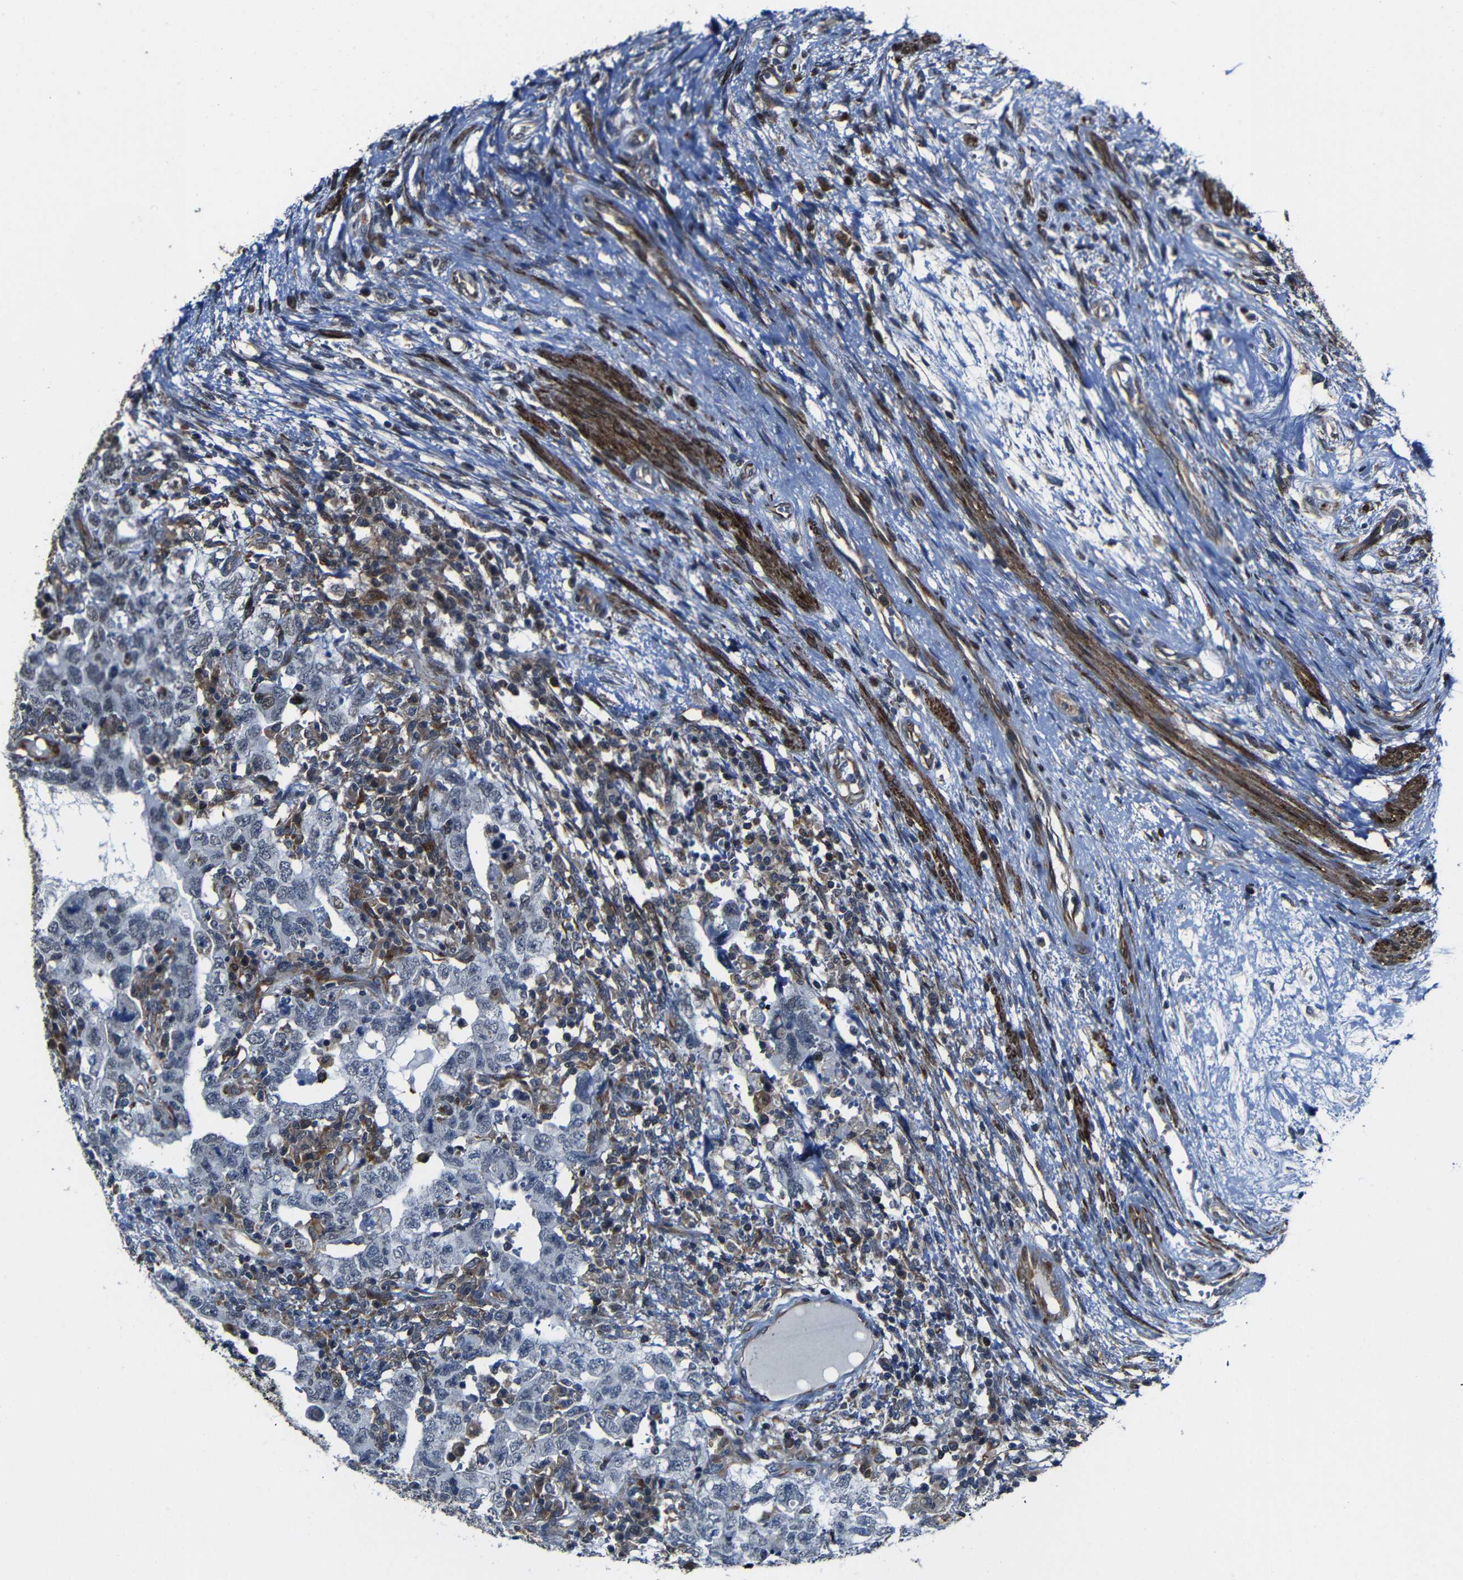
{"staining": {"intensity": "negative", "quantity": "none", "location": "none"}, "tissue": "testis cancer", "cell_type": "Tumor cells", "image_type": "cancer", "snomed": [{"axis": "morphology", "description": "Carcinoma, Embryonal, NOS"}, {"axis": "topography", "description": "Testis"}], "caption": "This is an immunohistochemistry photomicrograph of human testis cancer. There is no positivity in tumor cells.", "gene": "KIAA0513", "patient": {"sex": "male", "age": 26}}